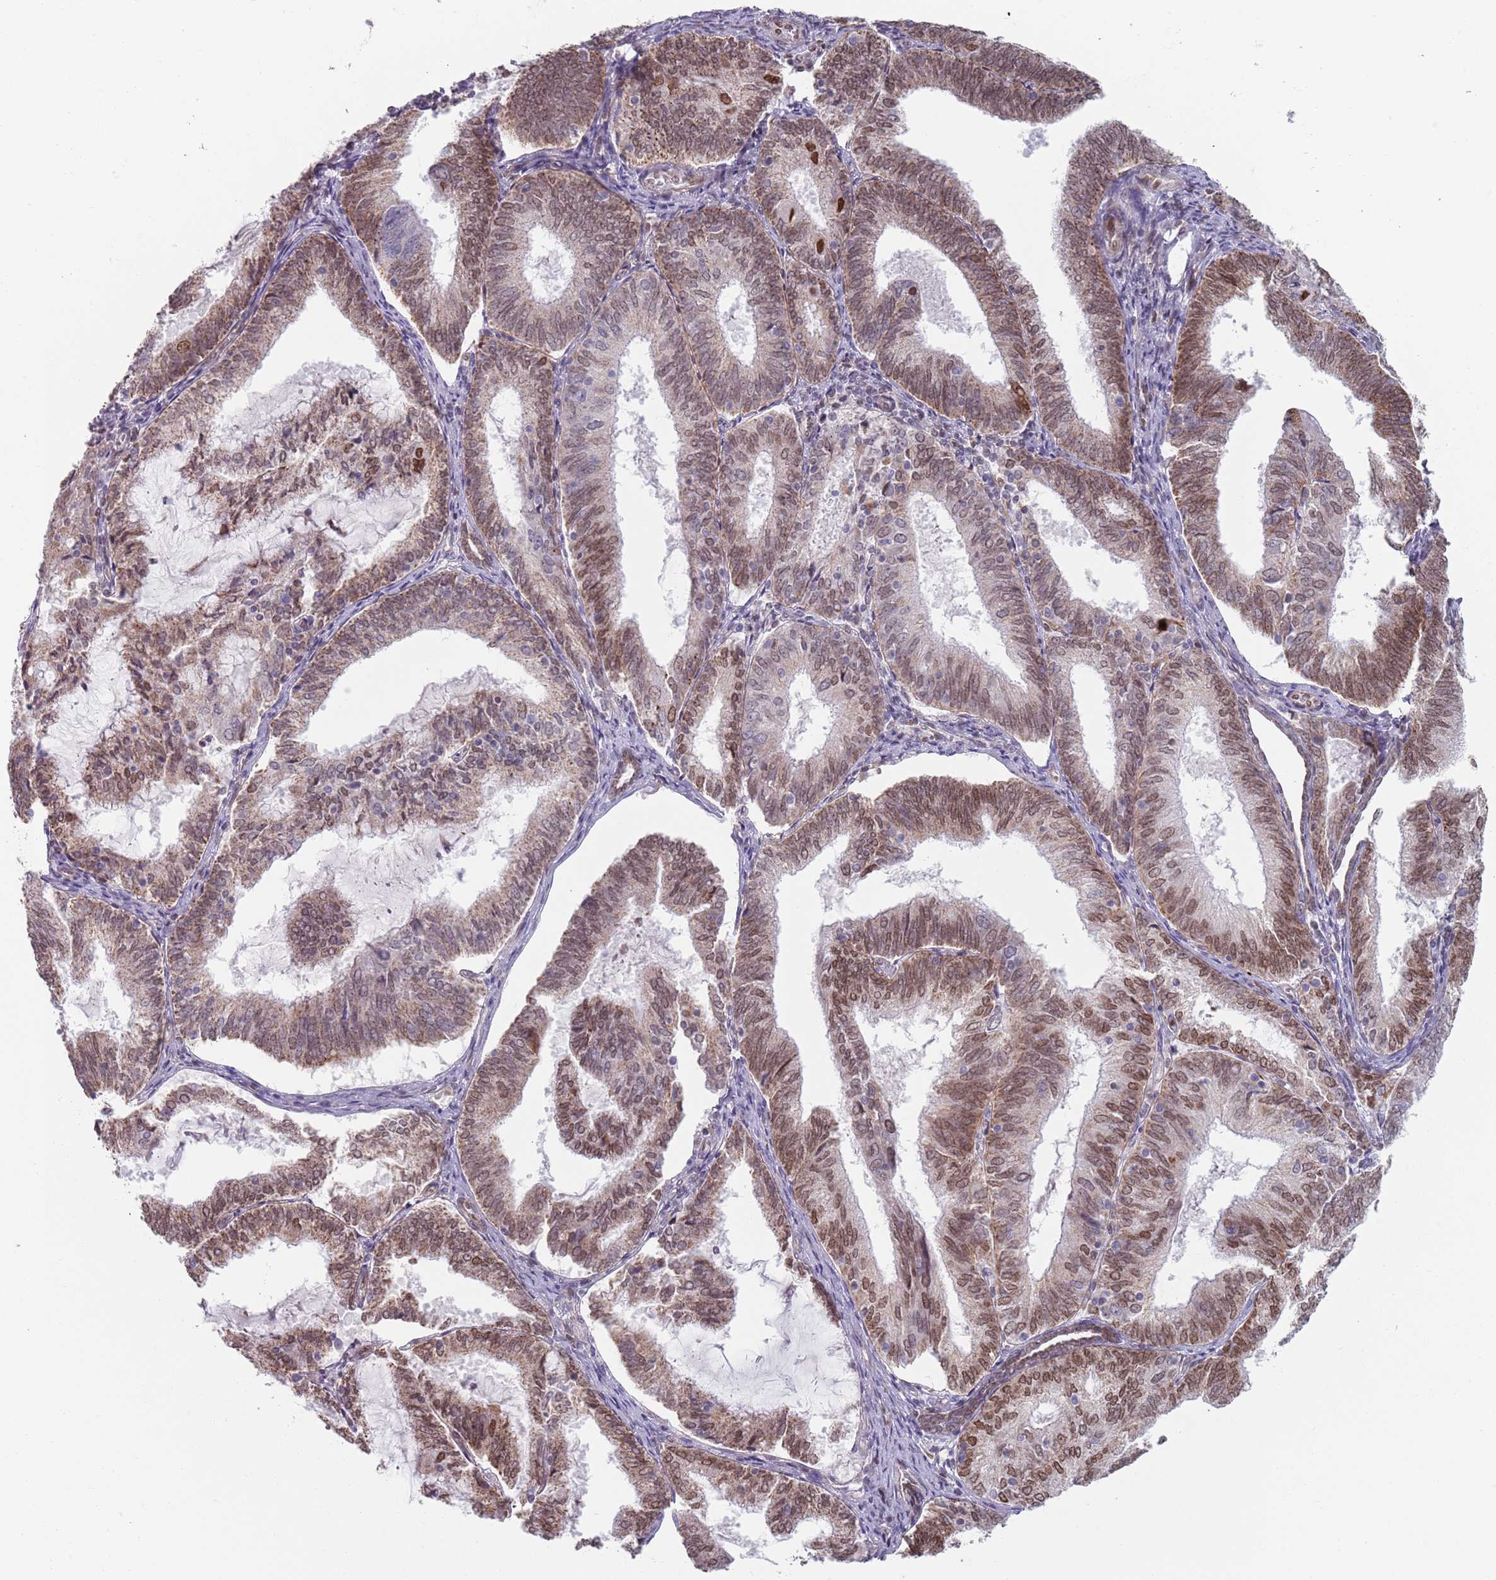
{"staining": {"intensity": "moderate", "quantity": "25%-75%", "location": "cytoplasmic/membranous,nuclear"}, "tissue": "endometrial cancer", "cell_type": "Tumor cells", "image_type": "cancer", "snomed": [{"axis": "morphology", "description": "Adenocarcinoma, NOS"}, {"axis": "topography", "description": "Endometrium"}], "caption": "Approximately 25%-75% of tumor cells in human endometrial cancer reveal moderate cytoplasmic/membranous and nuclear protein expression as visualized by brown immunohistochemical staining.", "gene": "MFSD12", "patient": {"sex": "female", "age": 81}}